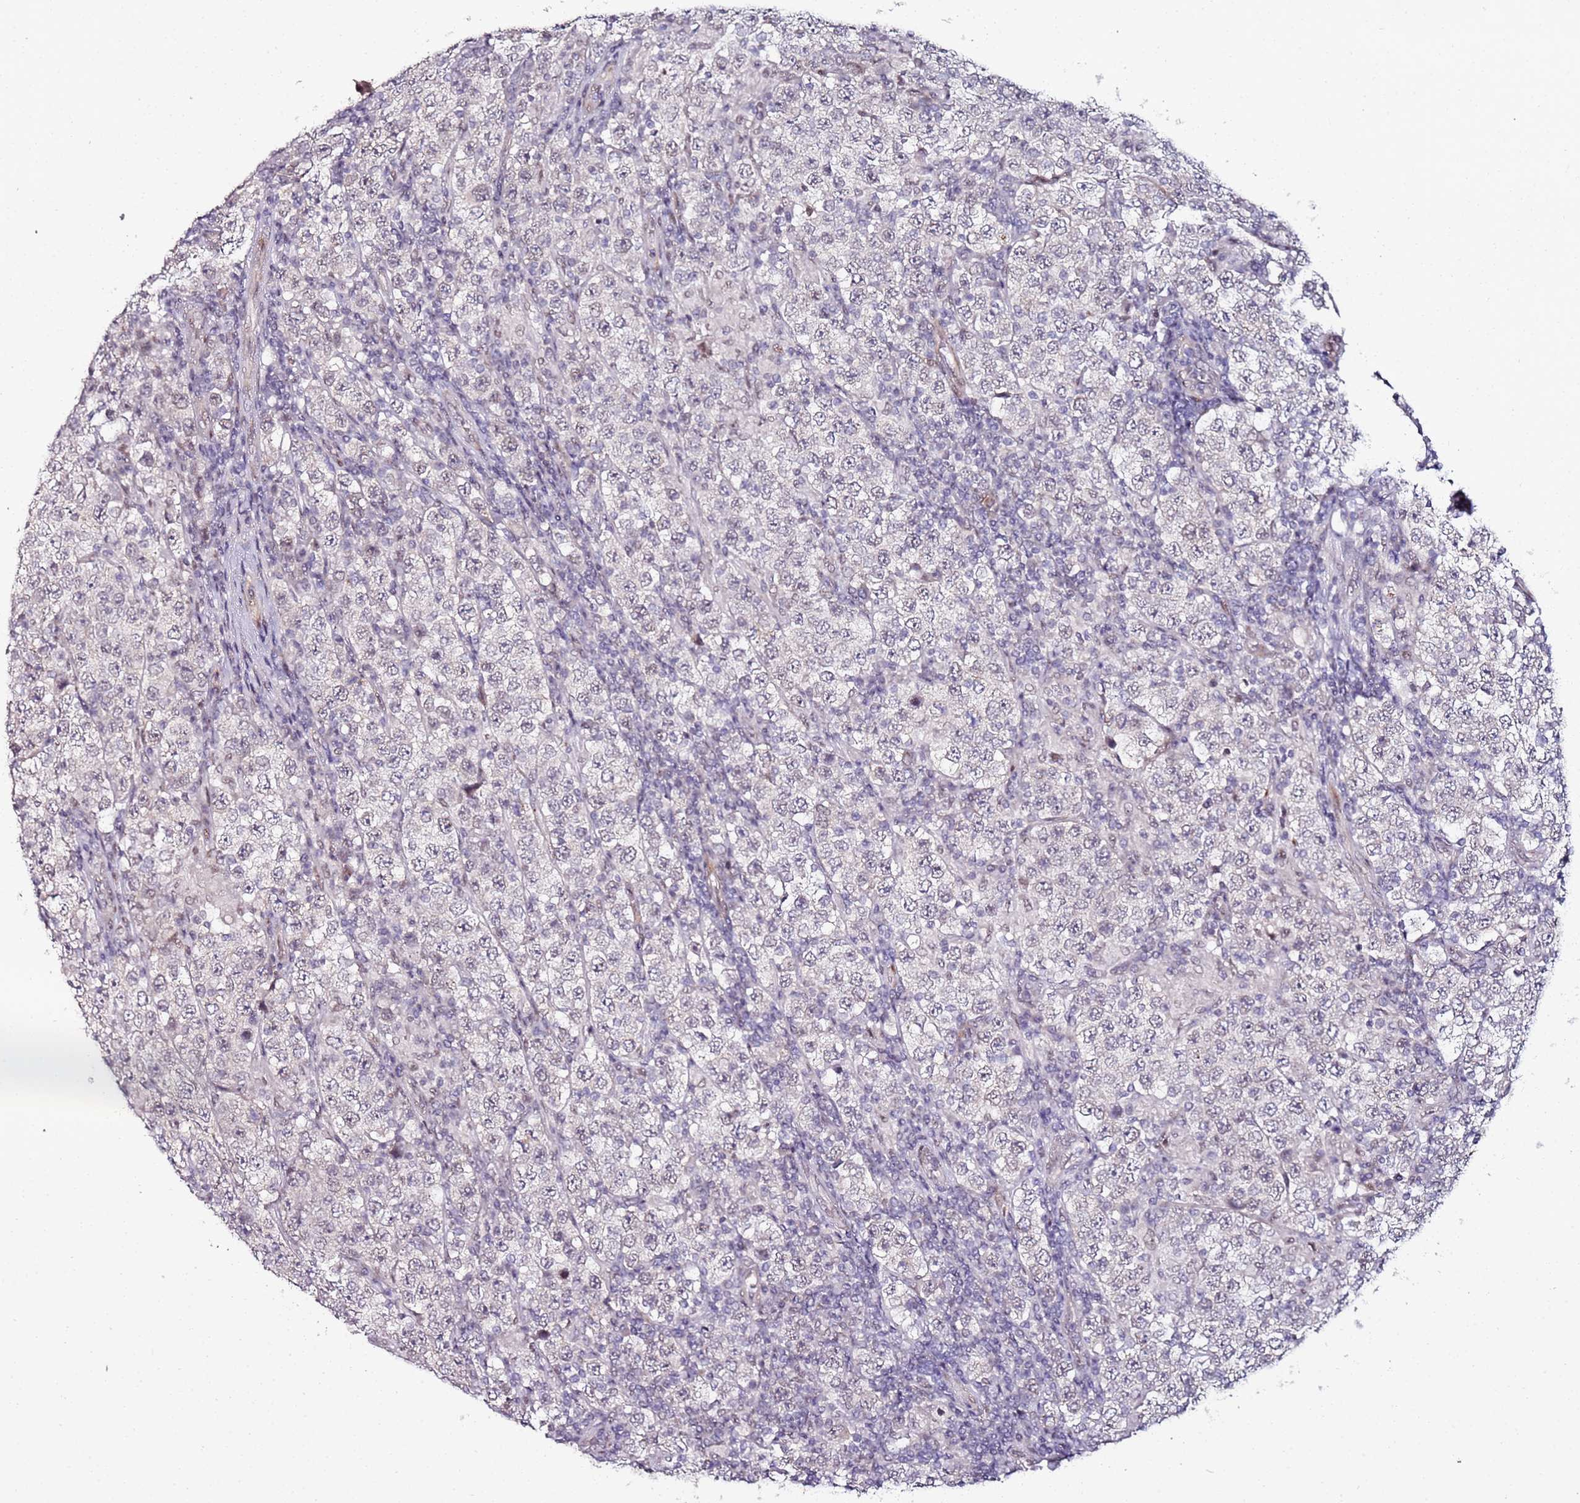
{"staining": {"intensity": "negative", "quantity": "none", "location": "none"}, "tissue": "testis cancer", "cell_type": "Tumor cells", "image_type": "cancer", "snomed": [{"axis": "morphology", "description": "Normal tissue, NOS"}, {"axis": "morphology", "description": "Urothelial carcinoma, High grade"}, {"axis": "morphology", "description": "Seminoma, NOS"}, {"axis": "morphology", "description": "Carcinoma, Embryonal, NOS"}, {"axis": "topography", "description": "Urinary bladder"}, {"axis": "topography", "description": "Testis"}], "caption": "Testis seminoma was stained to show a protein in brown. There is no significant positivity in tumor cells.", "gene": "DUSP28", "patient": {"sex": "male", "age": 41}}